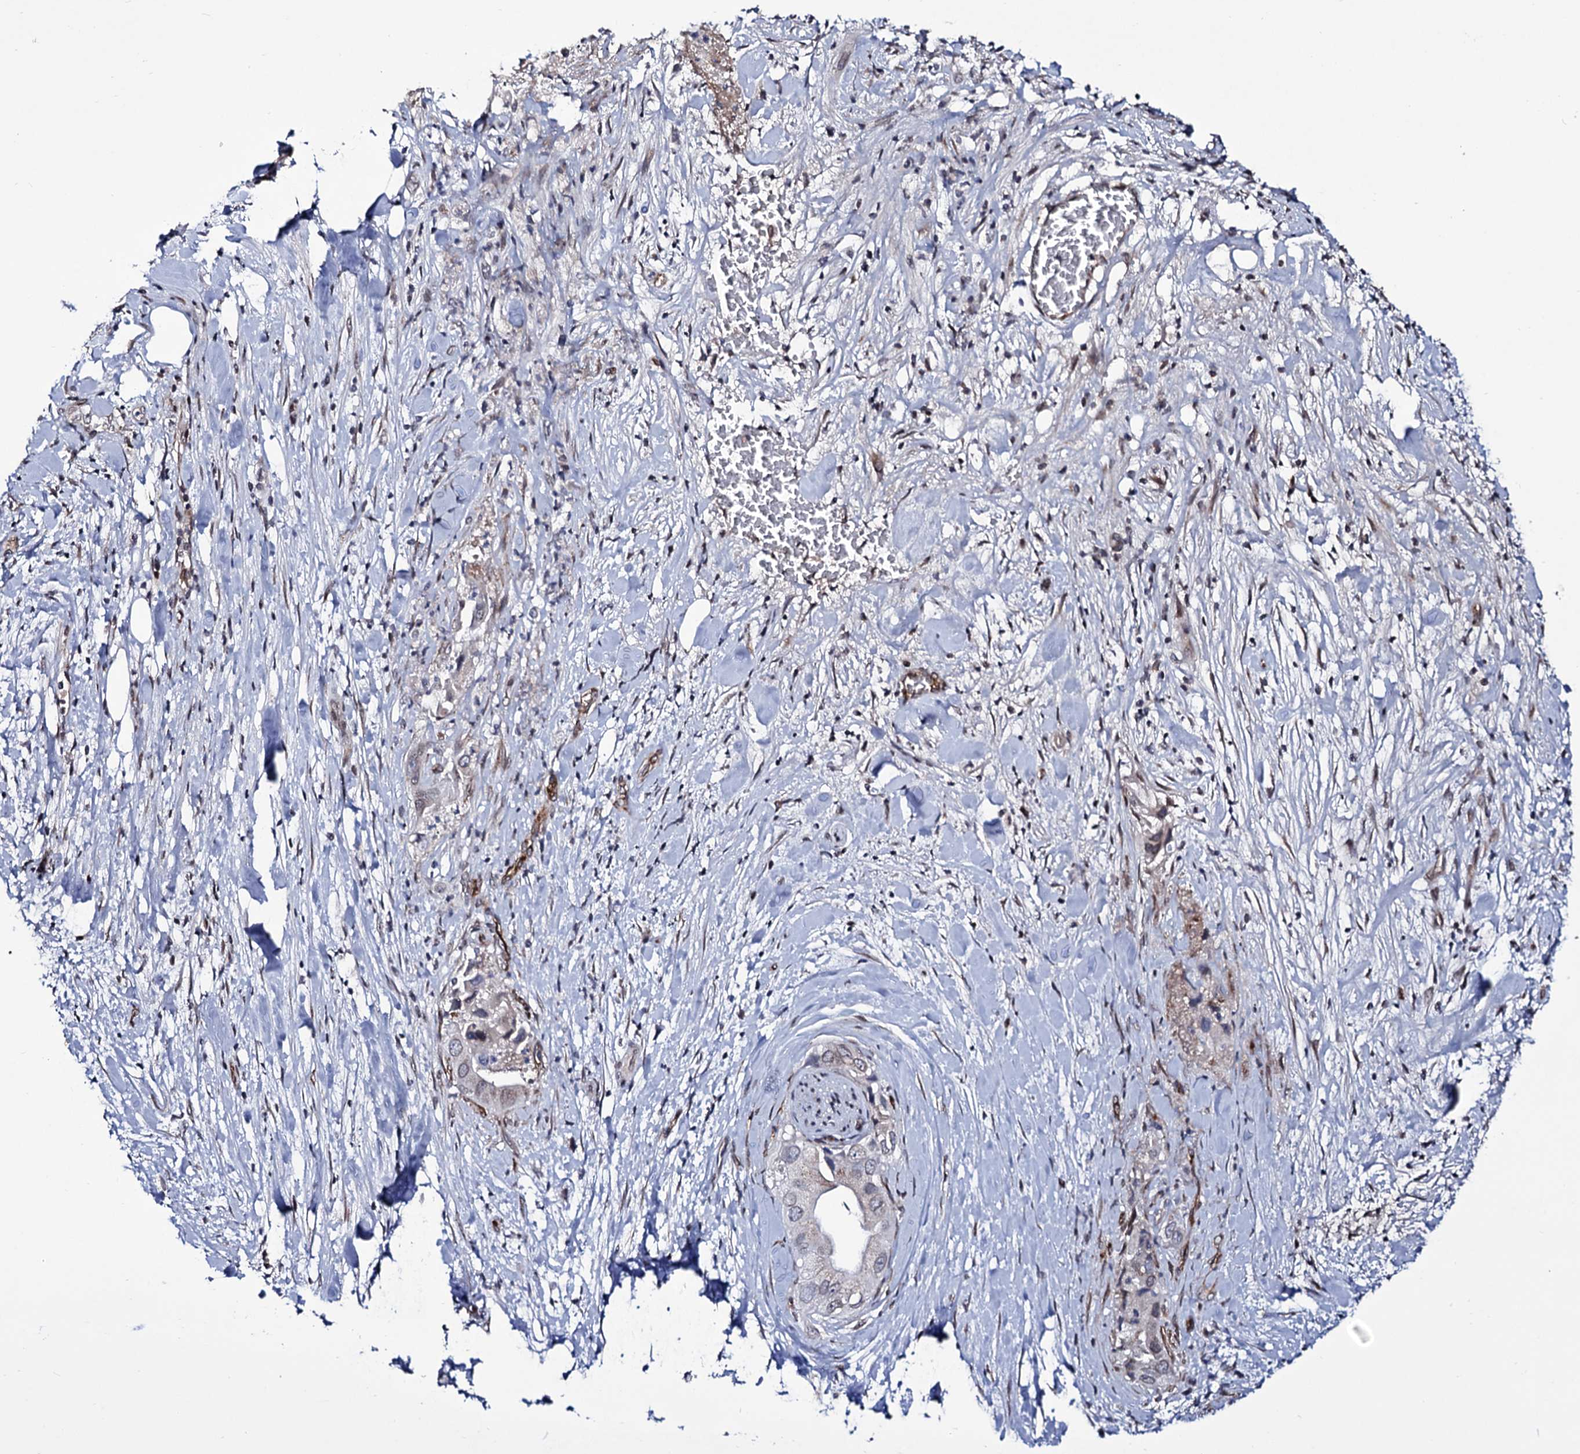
{"staining": {"intensity": "negative", "quantity": "none", "location": "none"}, "tissue": "pancreatic cancer", "cell_type": "Tumor cells", "image_type": "cancer", "snomed": [{"axis": "morphology", "description": "Adenocarcinoma, NOS"}, {"axis": "topography", "description": "Pancreas"}], "caption": "Immunohistochemistry micrograph of pancreatic adenocarcinoma stained for a protein (brown), which reveals no positivity in tumor cells.", "gene": "ZC3H12C", "patient": {"sex": "female", "age": 78}}